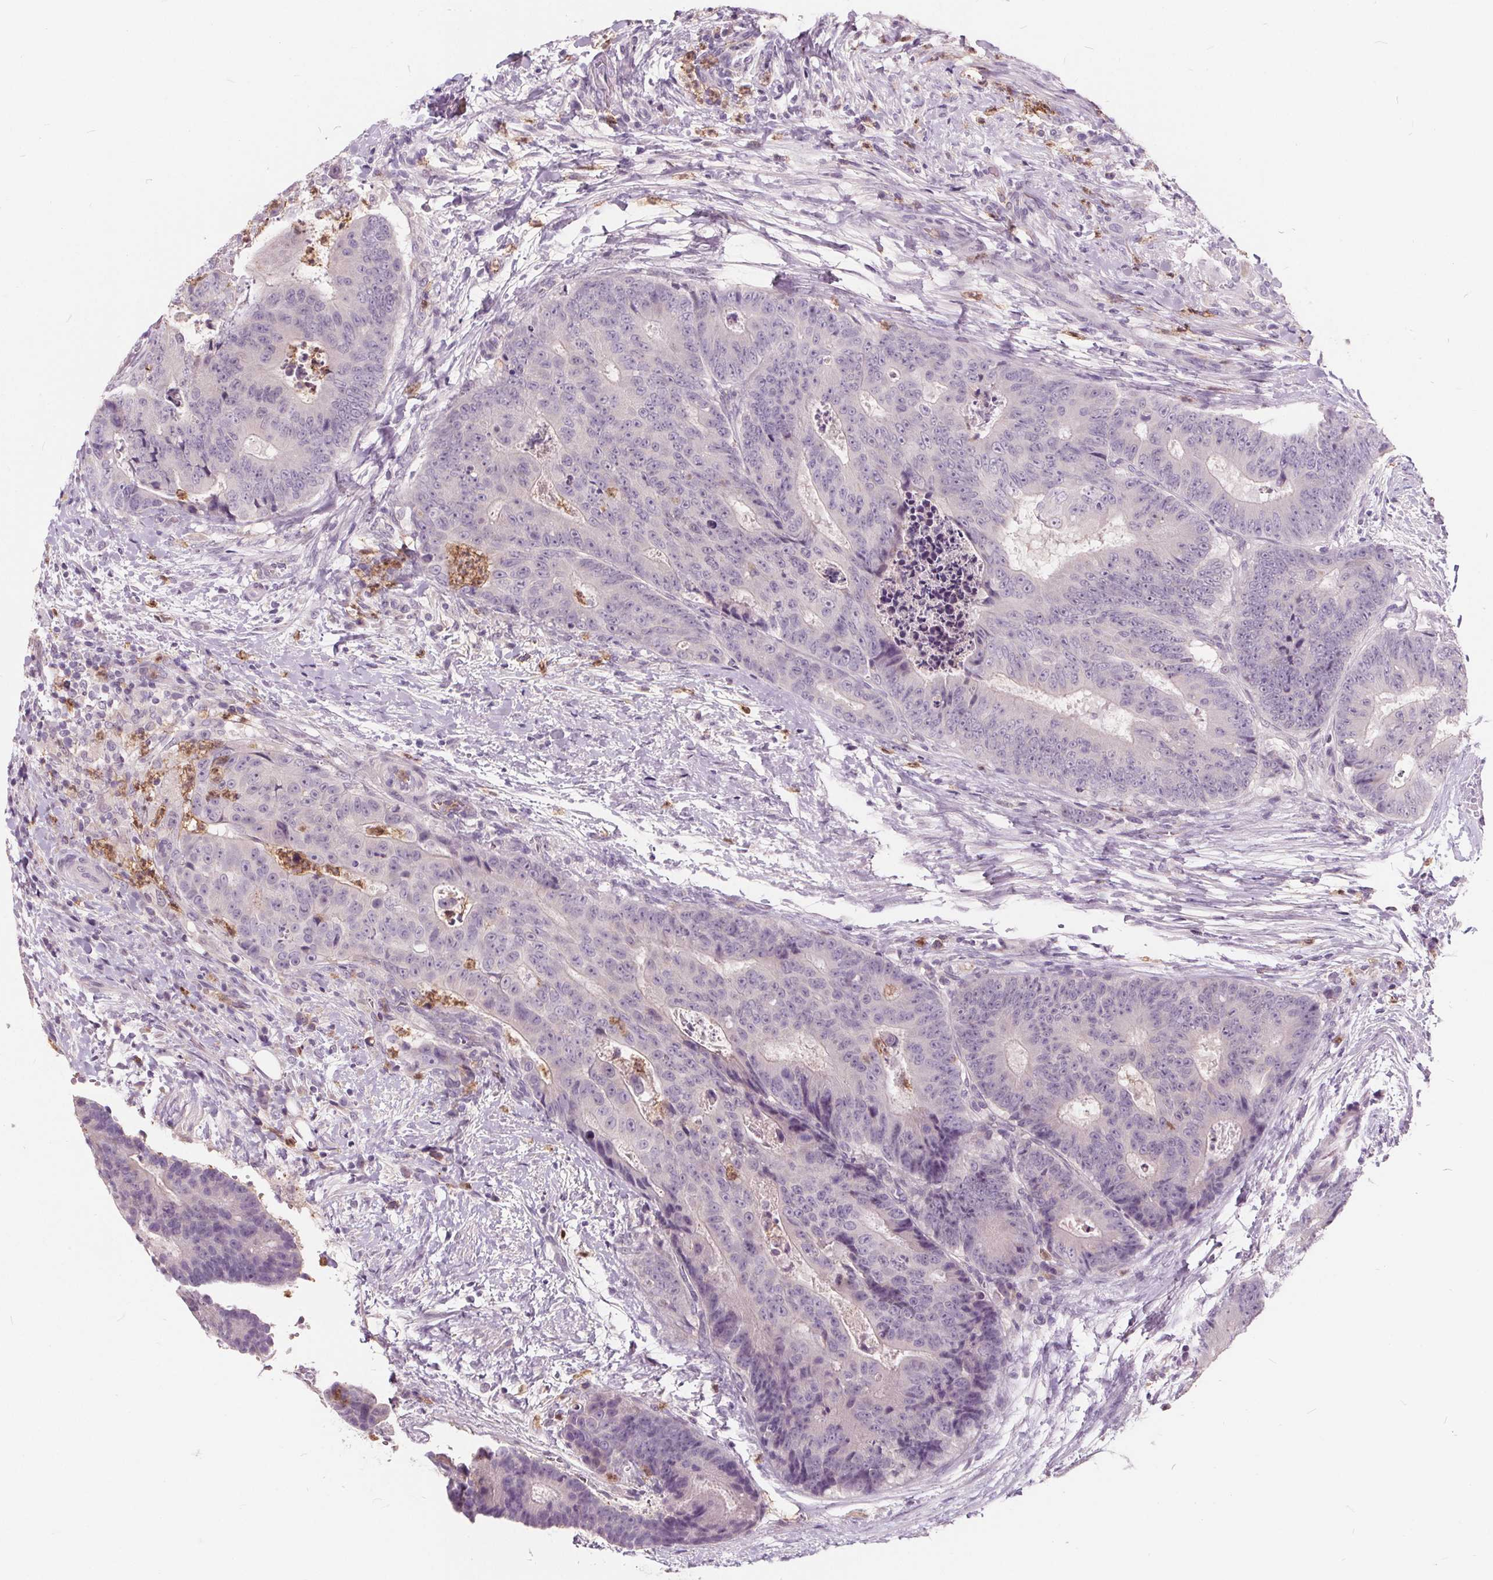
{"staining": {"intensity": "negative", "quantity": "none", "location": "none"}, "tissue": "colorectal cancer", "cell_type": "Tumor cells", "image_type": "cancer", "snomed": [{"axis": "morphology", "description": "Adenocarcinoma, NOS"}, {"axis": "topography", "description": "Colon"}], "caption": "The photomicrograph exhibits no staining of tumor cells in colorectal cancer (adenocarcinoma).", "gene": "HAAO", "patient": {"sex": "female", "age": 48}}